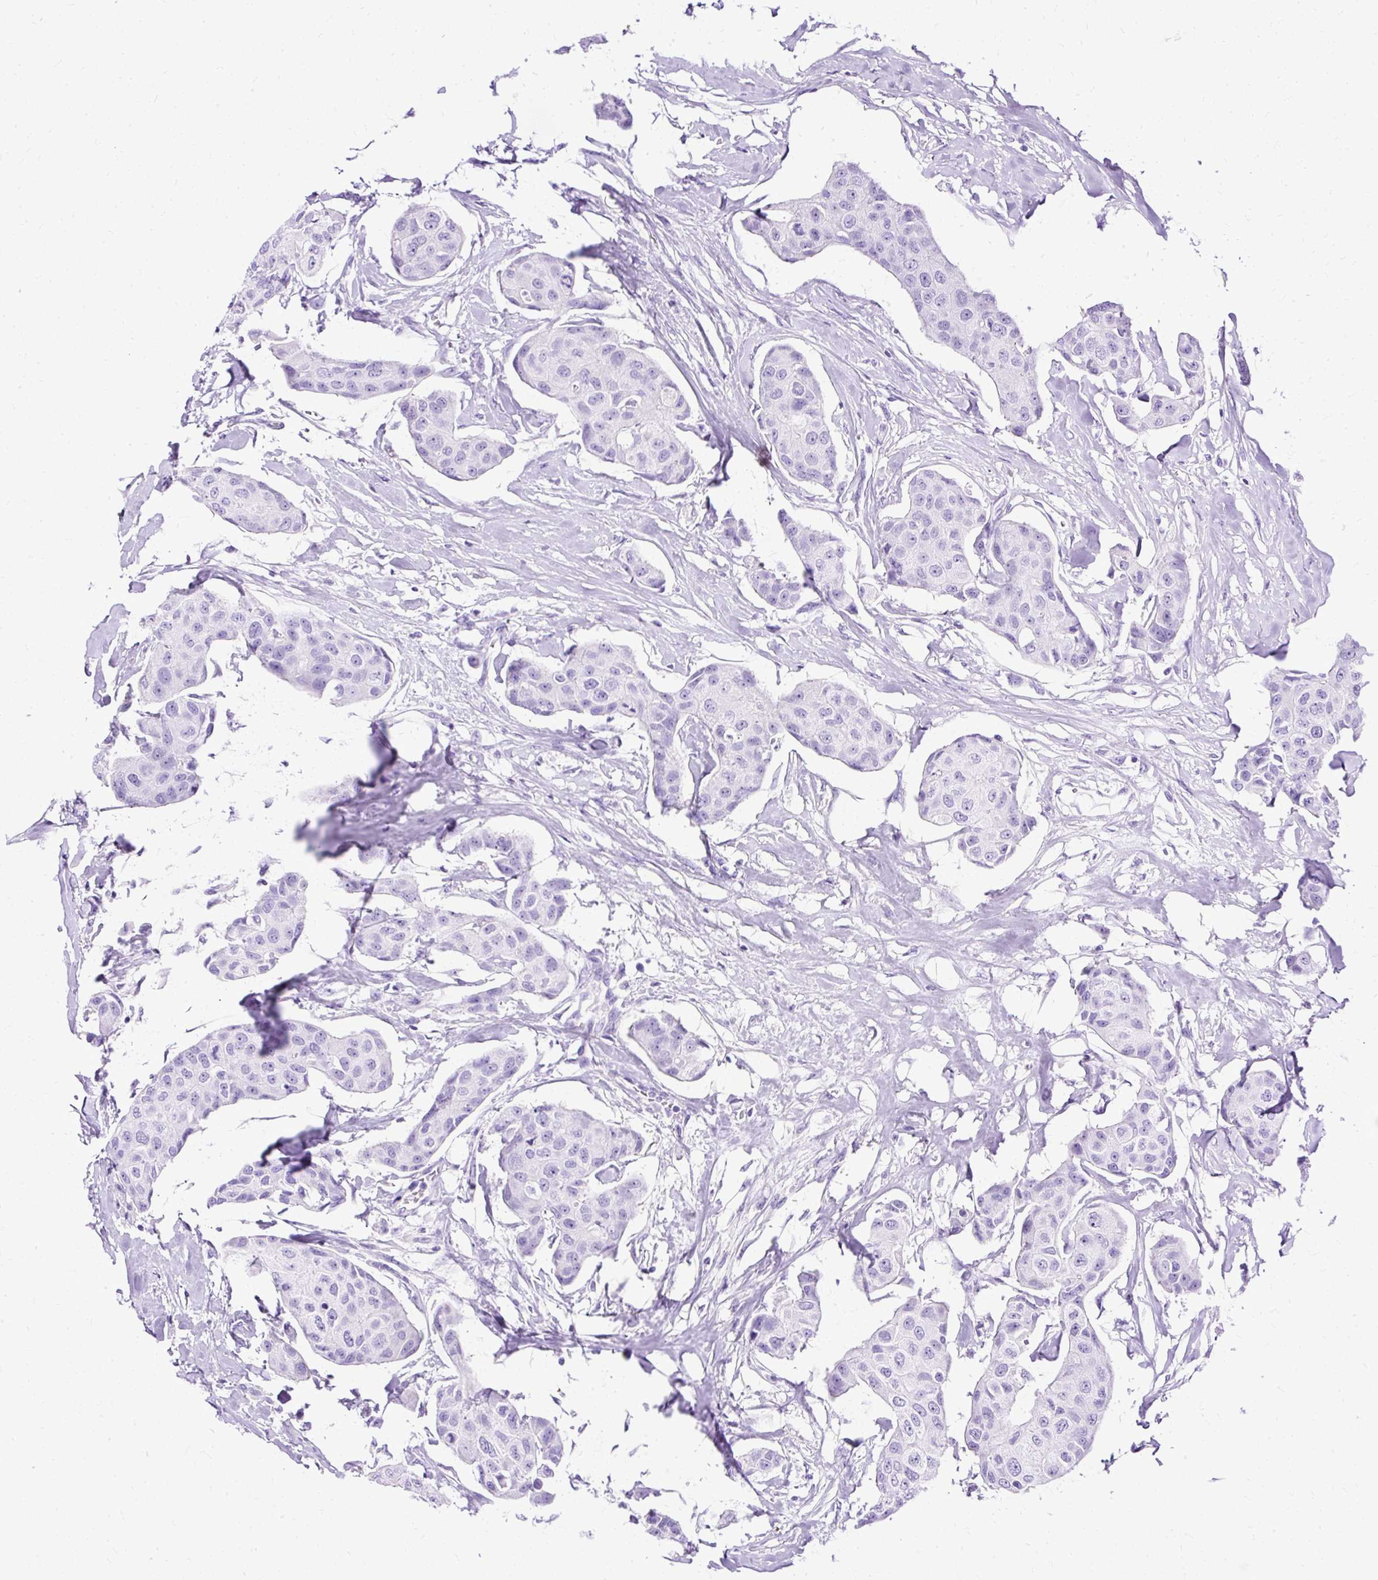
{"staining": {"intensity": "negative", "quantity": "none", "location": "none"}, "tissue": "breast cancer", "cell_type": "Tumor cells", "image_type": "cancer", "snomed": [{"axis": "morphology", "description": "Duct carcinoma"}, {"axis": "topography", "description": "Breast"}, {"axis": "topography", "description": "Lymph node"}], "caption": "IHC of human breast intraductal carcinoma exhibits no positivity in tumor cells. The staining is performed using DAB brown chromogen with nuclei counter-stained in using hematoxylin.", "gene": "SLC8A2", "patient": {"sex": "female", "age": 80}}